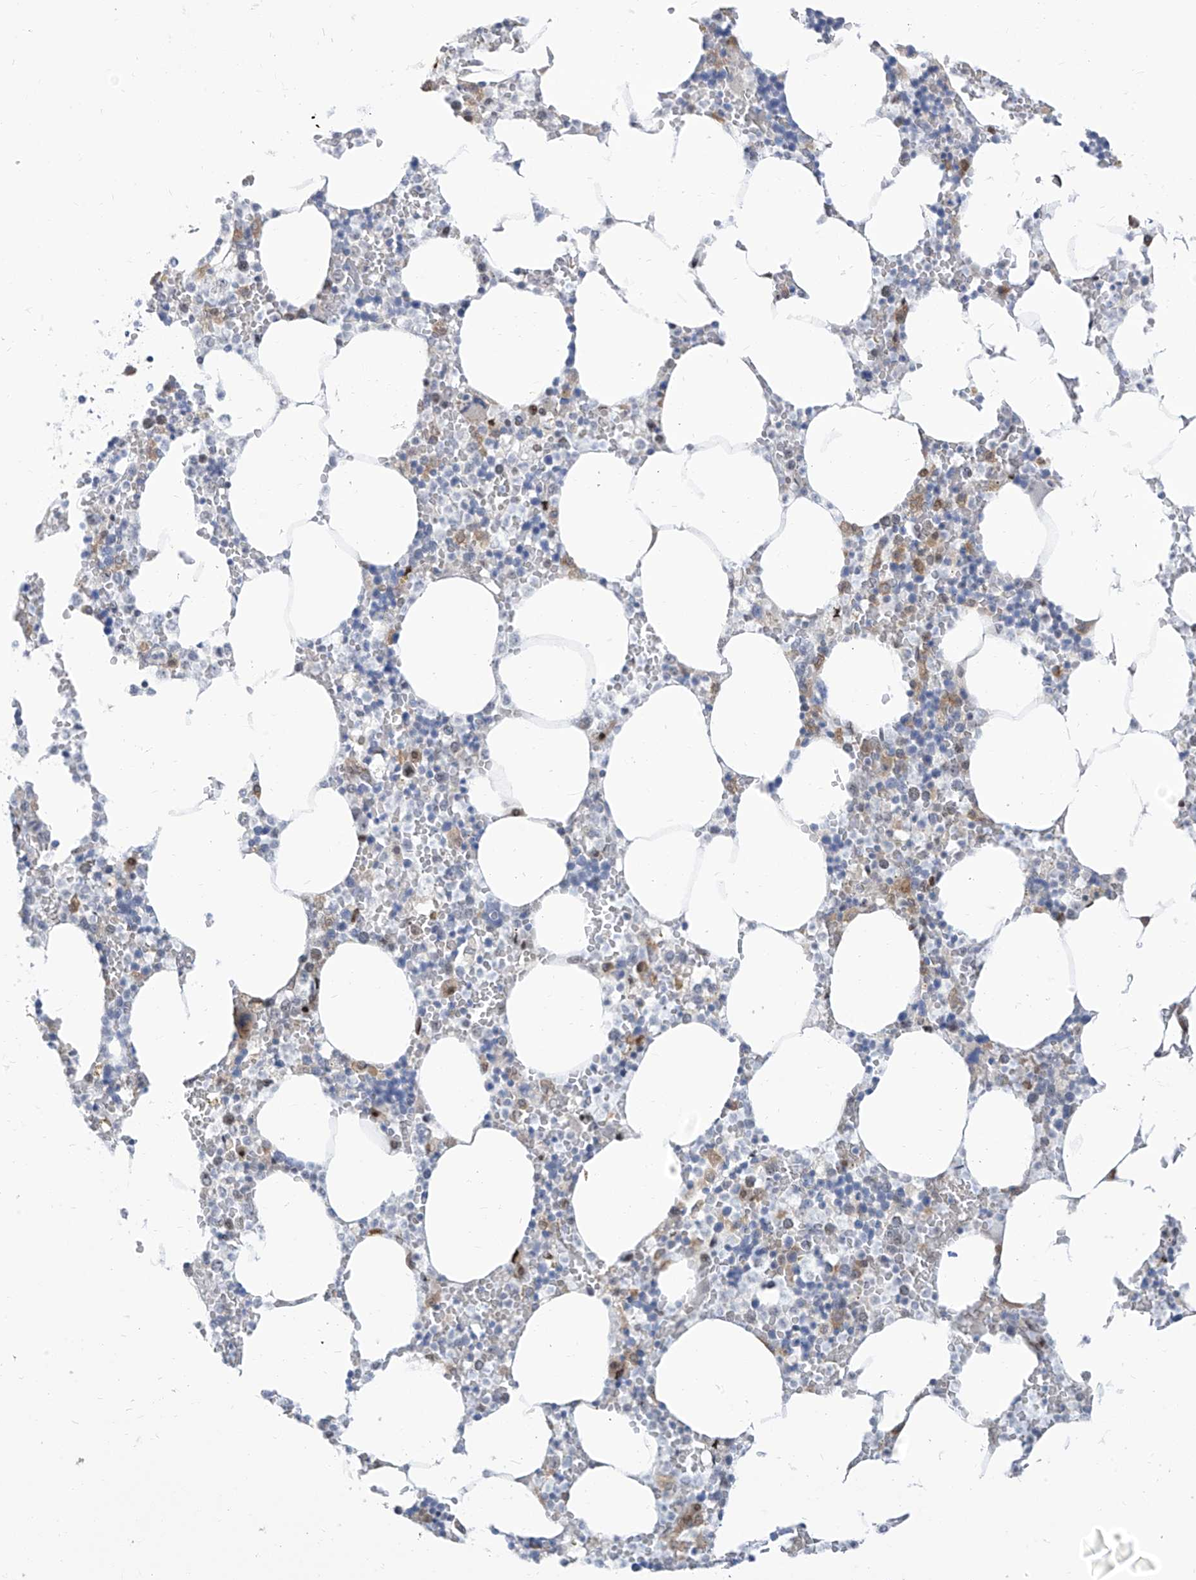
{"staining": {"intensity": "moderate", "quantity": "<25%", "location": "cytoplasmic/membranous"}, "tissue": "bone marrow", "cell_type": "Hematopoietic cells", "image_type": "normal", "snomed": [{"axis": "morphology", "description": "Normal tissue, NOS"}, {"axis": "topography", "description": "Bone marrow"}], "caption": "IHC of normal bone marrow reveals low levels of moderate cytoplasmic/membranous staining in approximately <25% of hematopoietic cells. Using DAB (3,3'-diaminobenzidine) (brown) and hematoxylin (blue) stains, captured at high magnification using brightfield microscopy.", "gene": "LIN9", "patient": {"sex": "male", "age": 70}}